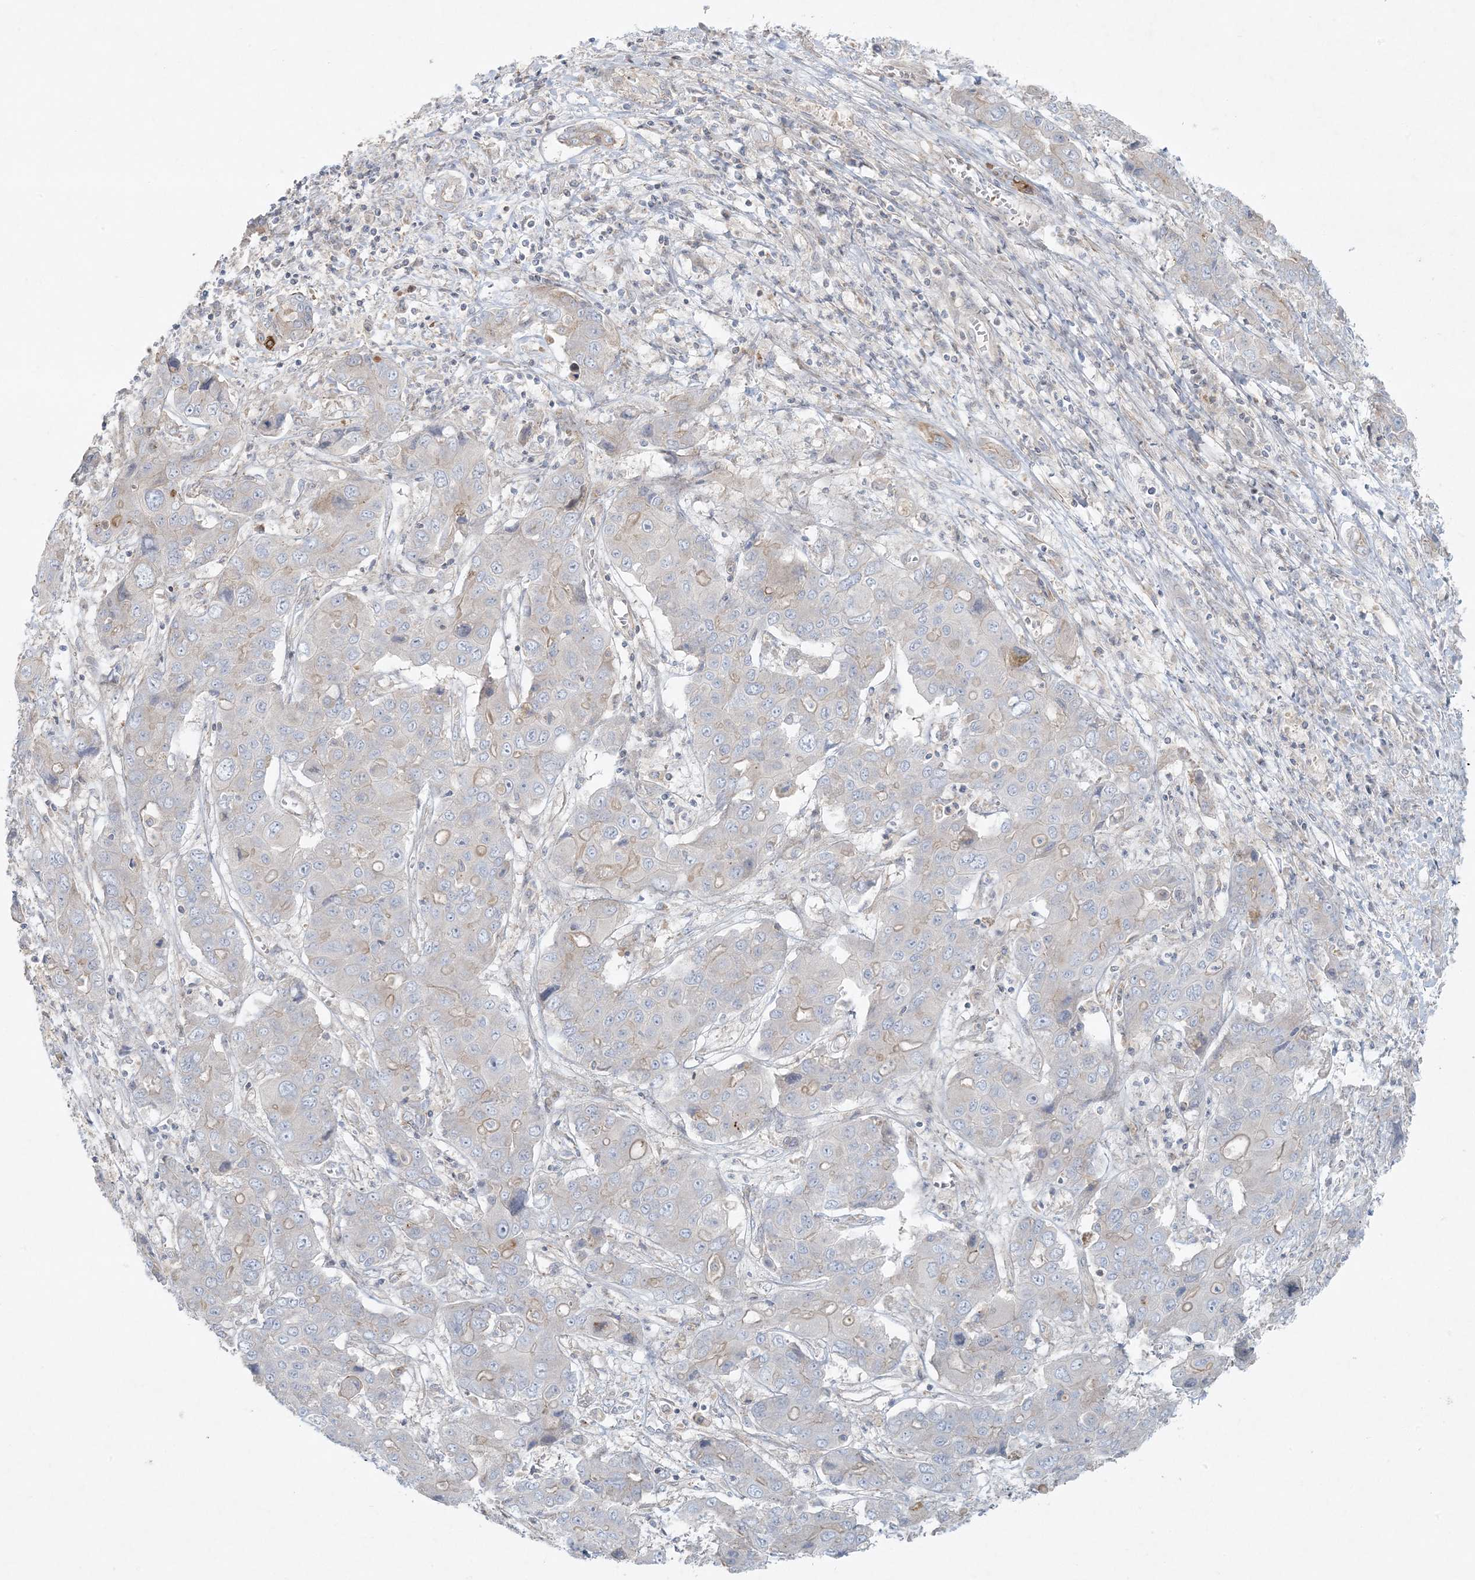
{"staining": {"intensity": "weak", "quantity": "<25%", "location": "cytoplasmic/membranous"}, "tissue": "liver cancer", "cell_type": "Tumor cells", "image_type": "cancer", "snomed": [{"axis": "morphology", "description": "Cholangiocarcinoma"}, {"axis": "topography", "description": "Liver"}], "caption": "A high-resolution photomicrograph shows immunohistochemistry (IHC) staining of liver cholangiocarcinoma, which demonstrates no significant expression in tumor cells. (Brightfield microscopy of DAB immunohistochemistry at high magnification).", "gene": "PIK3R4", "patient": {"sex": "male", "age": 67}}